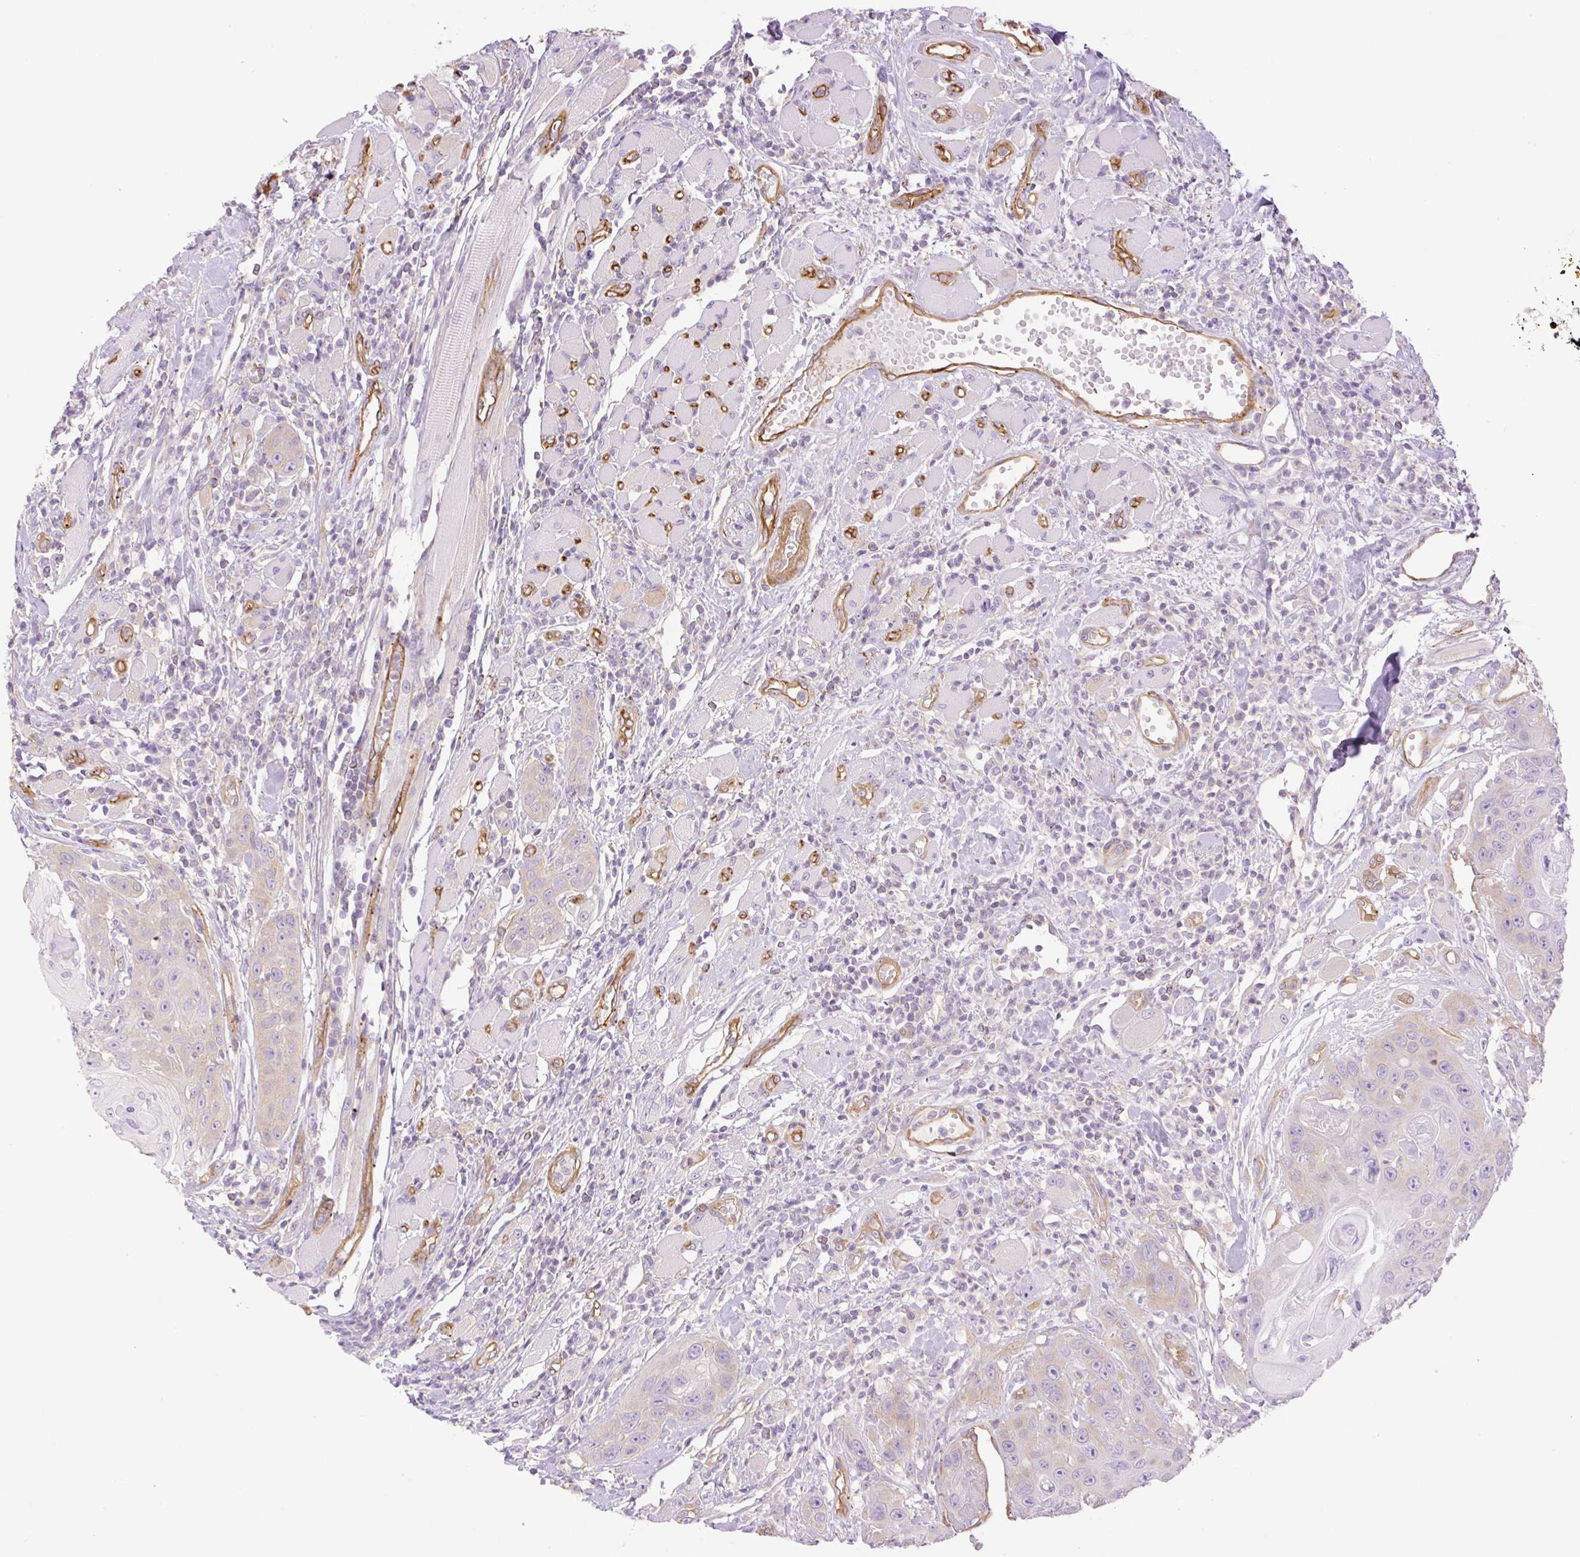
{"staining": {"intensity": "weak", "quantity": "<25%", "location": "cytoplasmic/membranous"}, "tissue": "head and neck cancer", "cell_type": "Tumor cells", "image_type": "cancer", "snomed": [{"axis": "morphology", "description": "Squamous cell carcinoma, NOS"}, {"axis": "topography", "description": "Head-Neck"}], "caption": "Immunohistochemical staining of head and neck cancer (squamous cell carcinoma) reveals no significant staining in tumor cells.", "gene": "EHD3", "patient": {"sex": "female", "age": 59}}